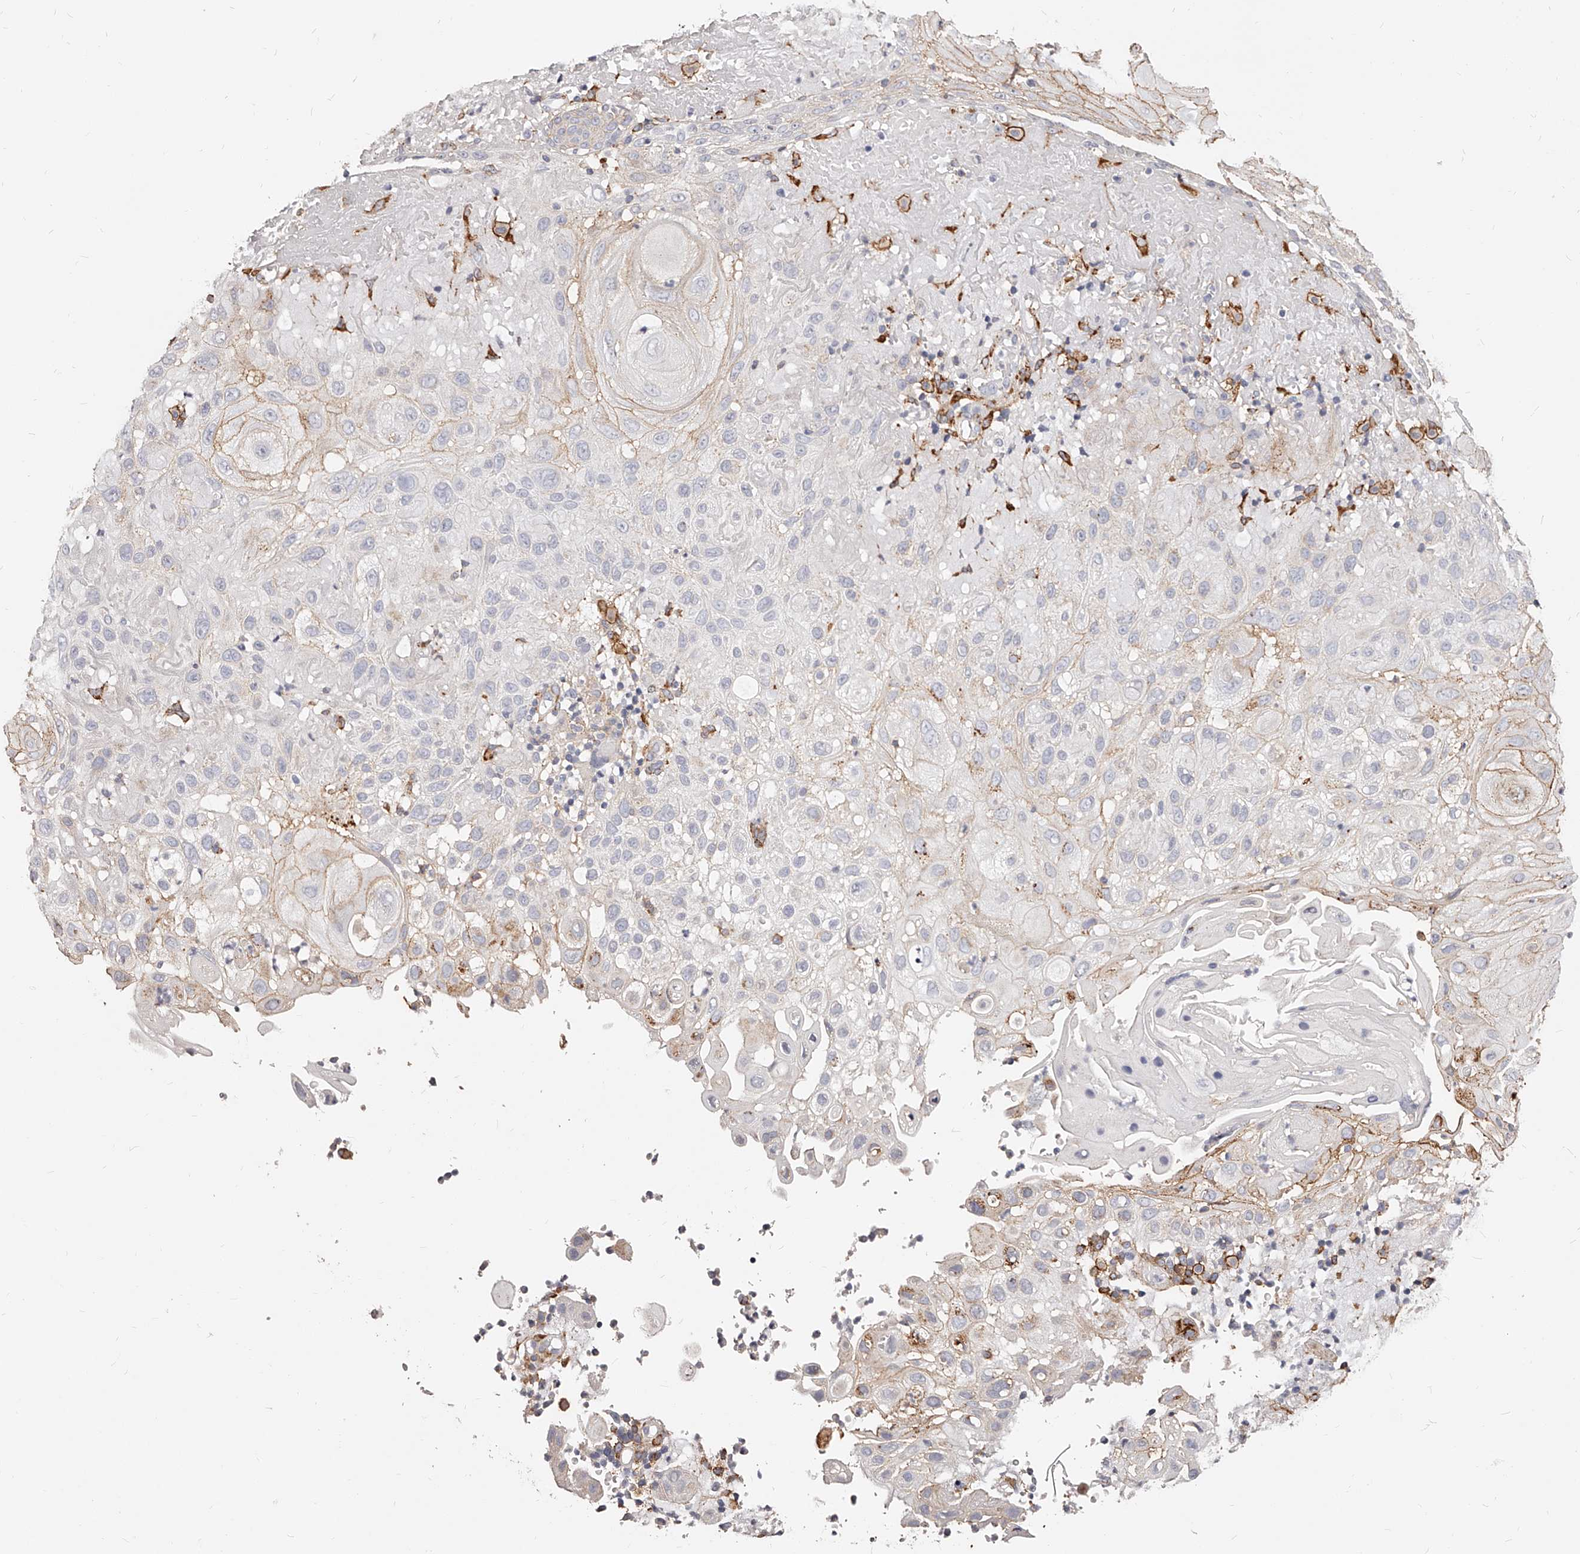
{"staining": {"intensity": "moderate", "quantity": "<25%", "location": "cytoplasmic/membranous"}, "tissue": "skin cancer", "cell_type": "Tumor cells", "image_type": "cancer", "snomed": [{"axis": "morphology", "description": "Normal tissue, NOS"}, {"axis": "morphology", "description": "Squamous cell carcinoma, NOS"}, {"axis": "topography", "description": "Skin"}], "caption": "Protein staining of skin cancer tissue displays moderate cytoplasmic/membranous expression in about <25% of tumor cells.", "gene": "CD82", "patient": {"sex": "female", "age": 96}}